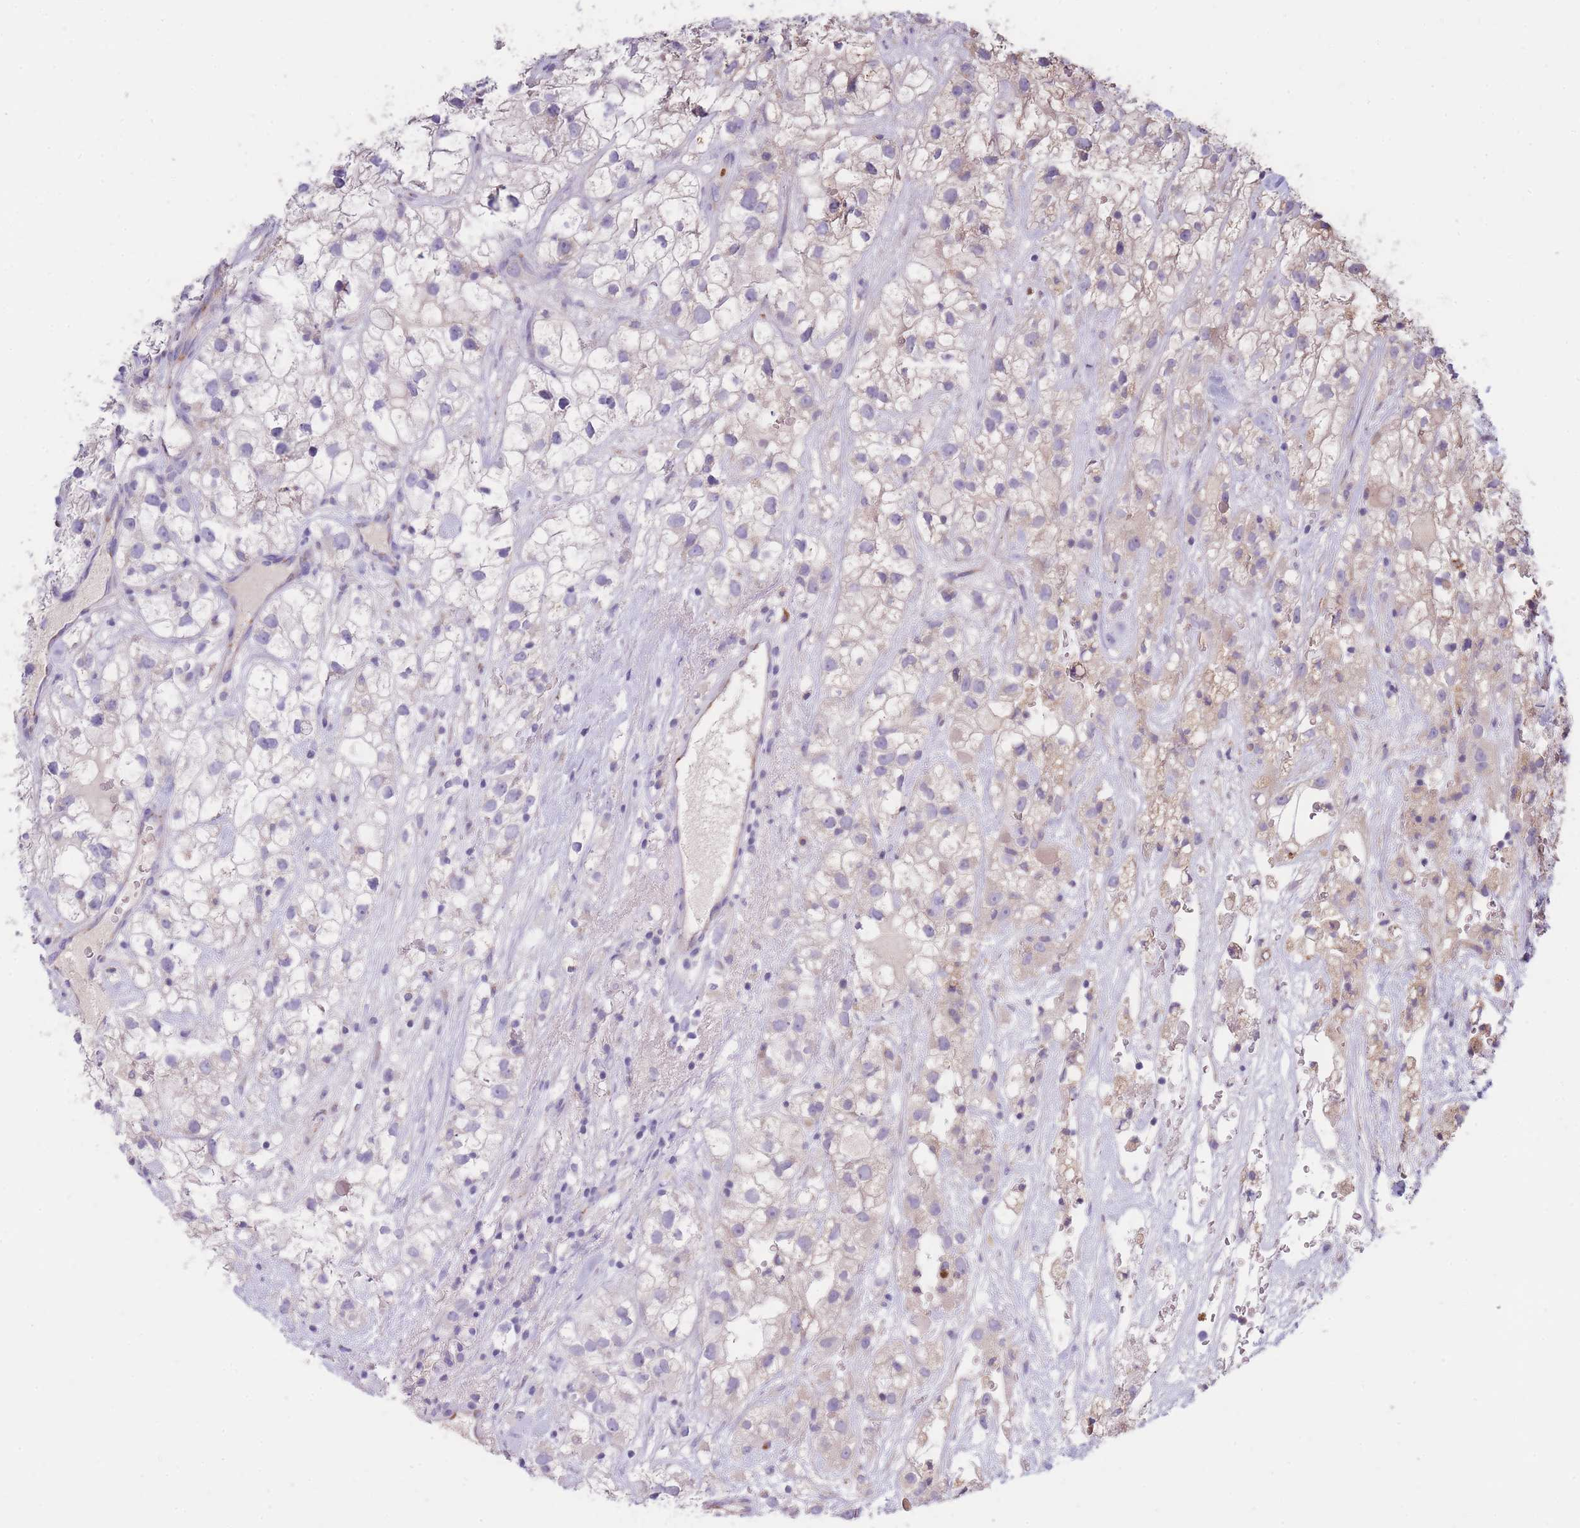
{"staining": {"intensity": "weak", "quantity": "<25%", "location": "cytoplasmic/membranous"}, "tissue": "renal cancer", "cell_type": "Tumor cells", "image_type": "cancer", "snomed": [{"axis": "morphology", "description": "Adenocarcinoma, NOS"}, {"axis": "topography", "description": "Kidney"}], "caption": "Adenocarcinoma (renal) was stained to show a protein in brown. There is no significant expression in tumor cells.", "gene": "CENPM", "patient": {"sex": "male", "age": 59}}